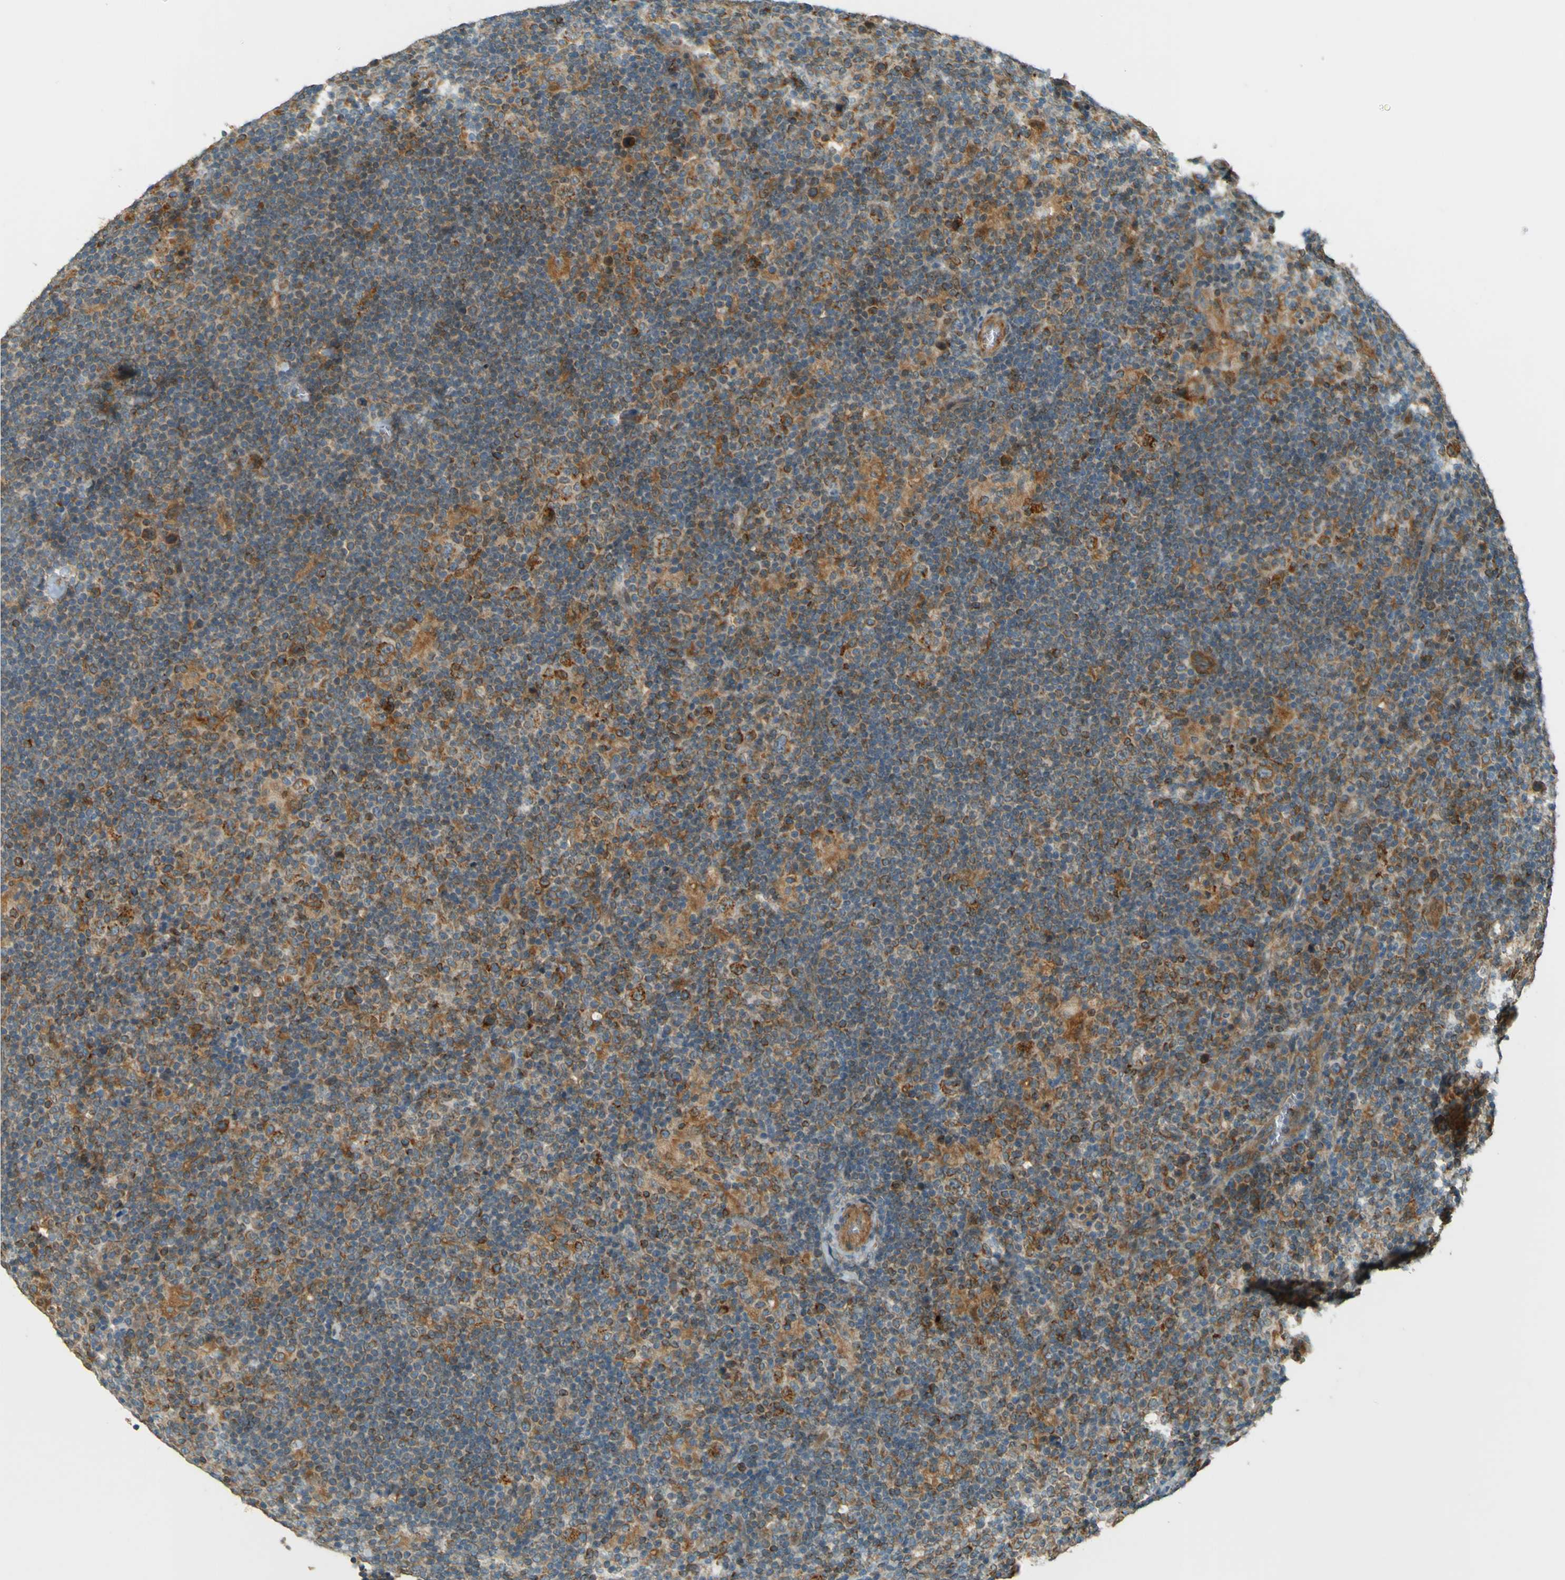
{"staining": {"intensity": "moderate", "quantity": ">75%", "location": "cytoplasmic/membranous"}, "tissue": "lymphoma", "cell_type": "Tumor cells", "image_type": "cancer", "snomed": [{"axis": "morphology", "description": "Hodgkin's disease, NOS"}, {"axis": "topography", "description": "Lymph node"}], "caption": "Immunohistochemical staining of Hodgkin's disease reveals moderate cytoplasmic/membranous protein expression in approximately >75% of tumor cells.", "gene": "LPCAT1", "patient": {"sex": "female", "age": 57}}